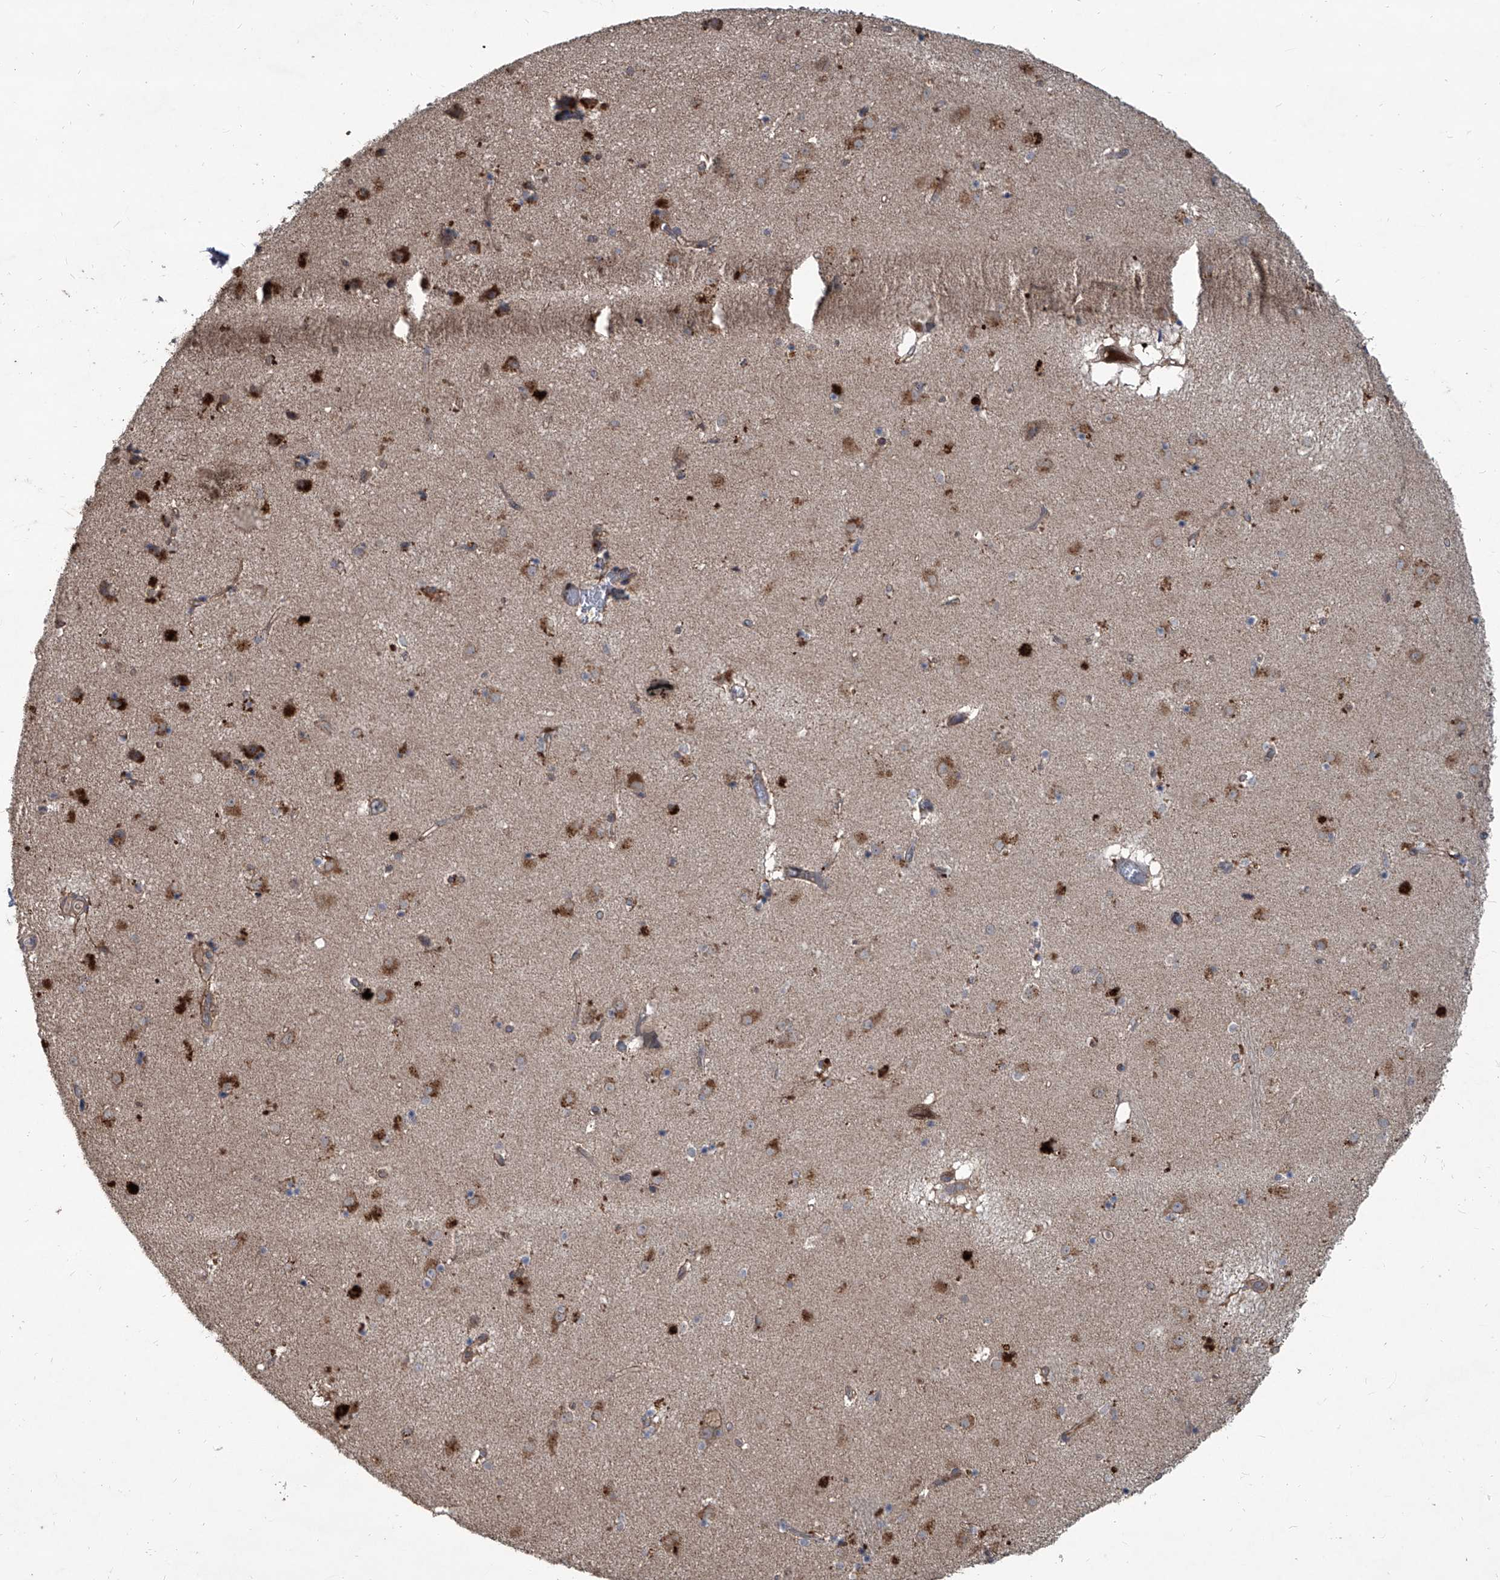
{"staining": {"intensity": "moderate", "quantity": "<25%", "location": "cytoplasmic/membranous"}, "tissue": "caudate", "cell_type": "Glial cells", "image_type": "normal", "snomed": [{"axis": "morphology", "description": "Normal tissue, NOS"}, {"axis": "topography", "description": "Lateral ventricle wall"}], "caption": "A brown stain shows moderate cytoplasmic/membranous staining of a protein in glial cells of normal human caudate. The staining is performed using DAB (3,3'-diaminobenzidine) brown chromogen to label protein expression. The nuclei are counter-stained blue using hematoxylin.", "gene": "EVA1C", "patient": {"sex": "male", "age": 70}}